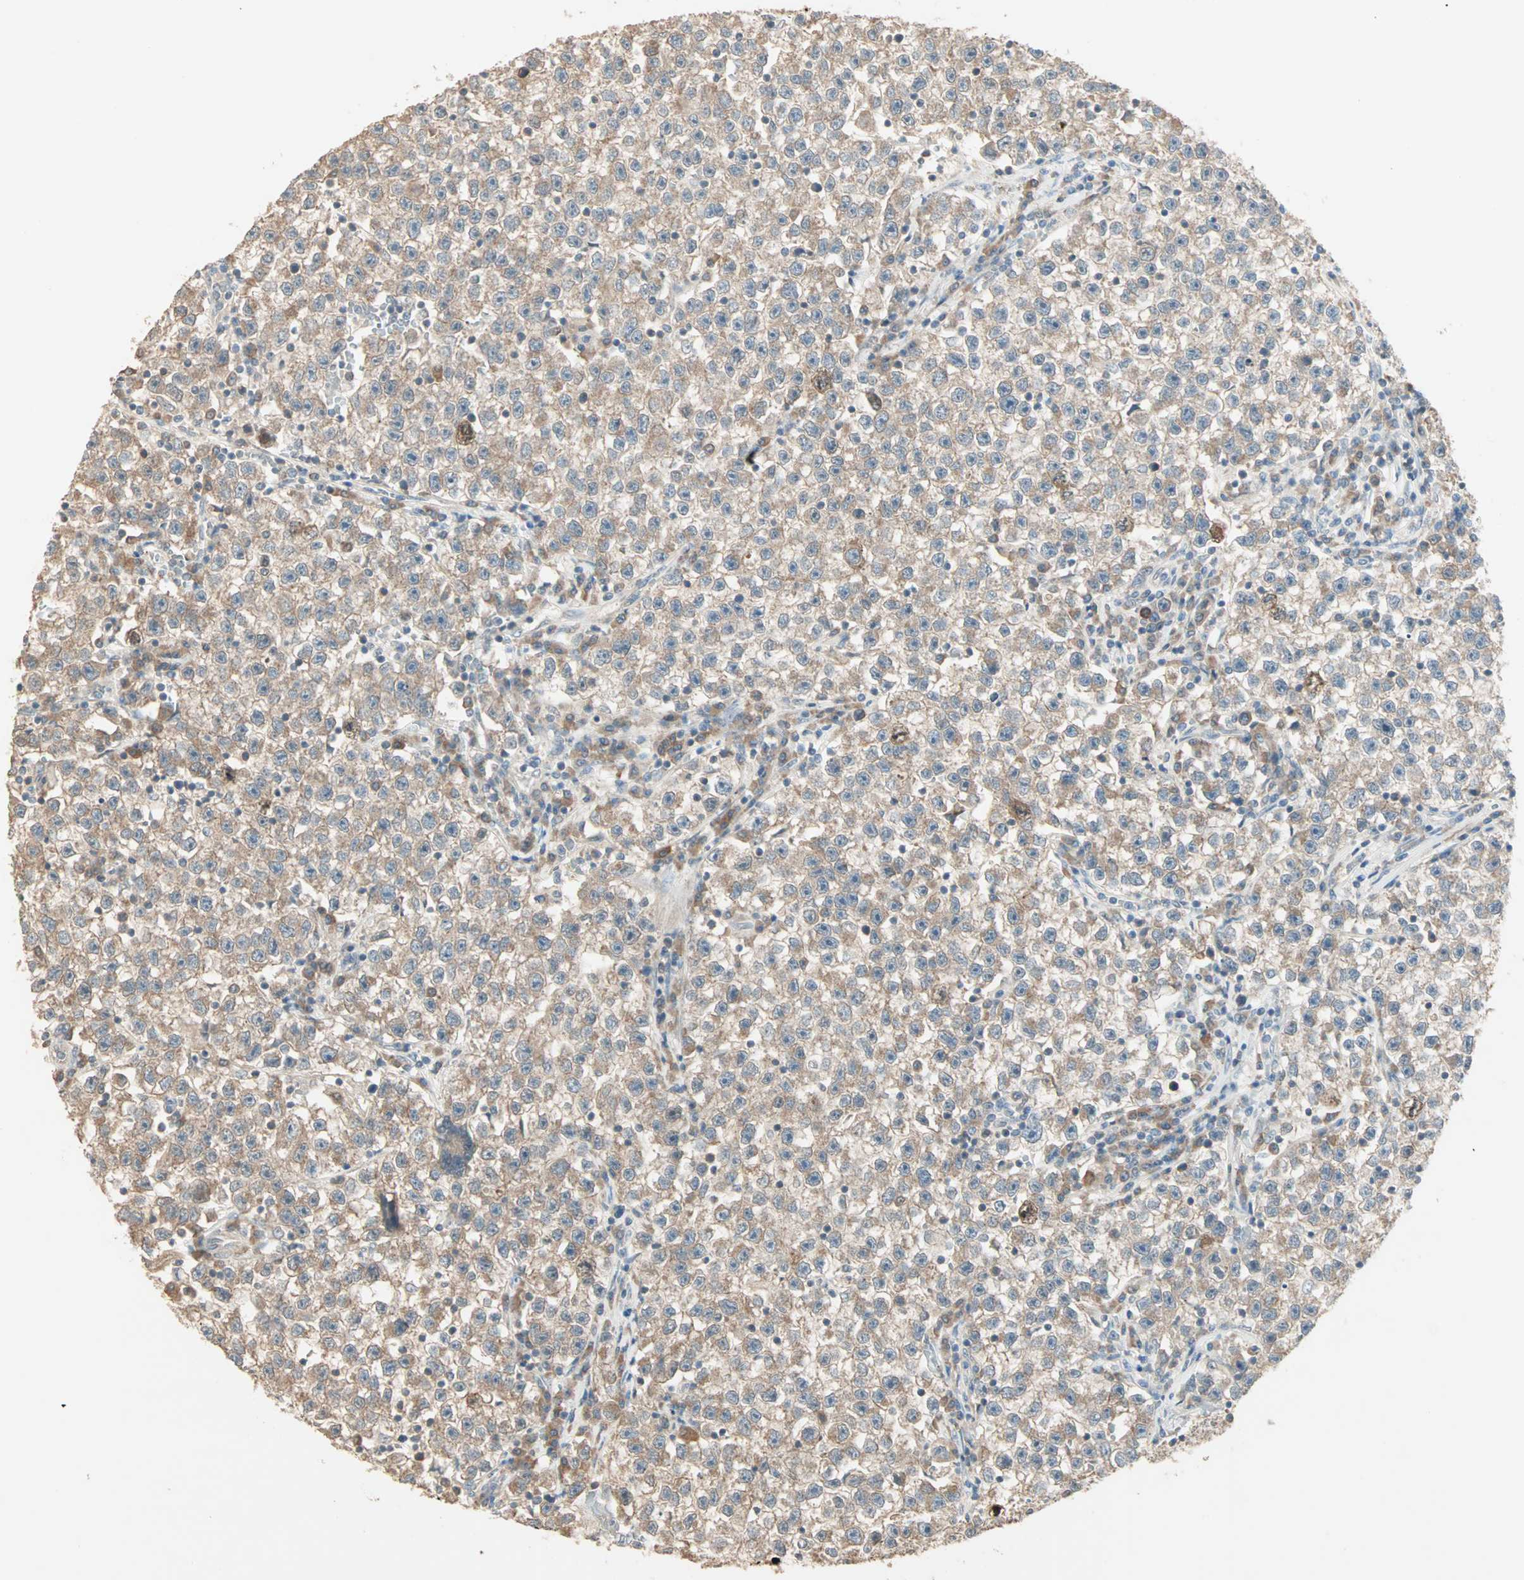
{"staining": {"intensity": "moderate", "quantity": ">75%", "location": "cytoplasmic/membranous"}, "tissue": "testis cancer", "cell_type": "Tumor cells", "image_type": "cancer", "snomed": [{"axis": "morphology", "description": "Seminoma, NOS"}, {"axis": "topography", "description": "Testis"}], "caption": "Human testis seminoma stained for a protein (brown) exhibits moderate cytoplasmic/membranous positive positivity in approximately >75% of tumor cells.", "gene": "TTF2", "patient": {"sex": "male", "age": 22}}